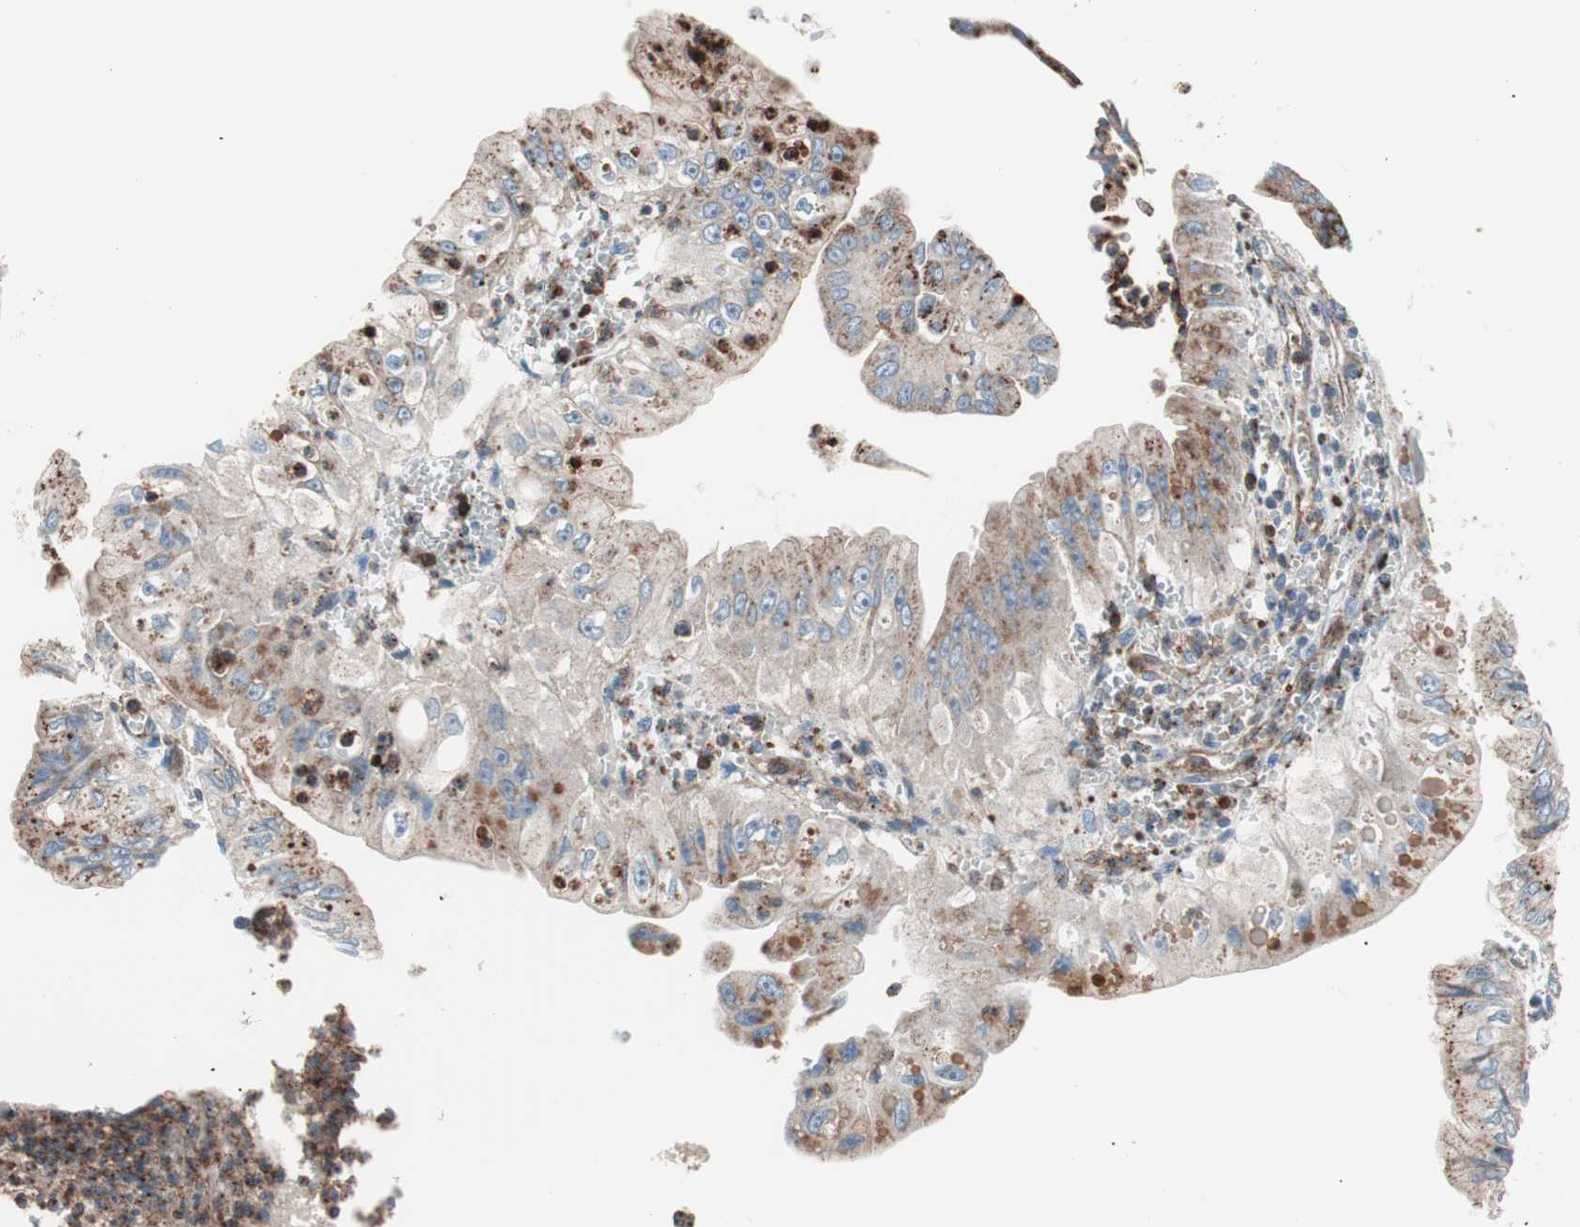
{"staining": {"intensity": "strong", "quantity": ">75%", "location": "cytoplasmic/membranous"}, "tissue": "pancreatic cancer", "cell_type": "Tumor cells", "image_type": "cancer", "snomed": [{"axis": "morphology", "description": "Normal tissue, NOS"}, {"axis": "topography", "description": "Lymph node"}], "caption": "Protein expression analysis of pancreatic cancer reveals strong cytoplasmic/membranous positivity in about >75% of tumor cells.", "gene": "FLOT2", "patient": {"sex": "male", "age": 50}}